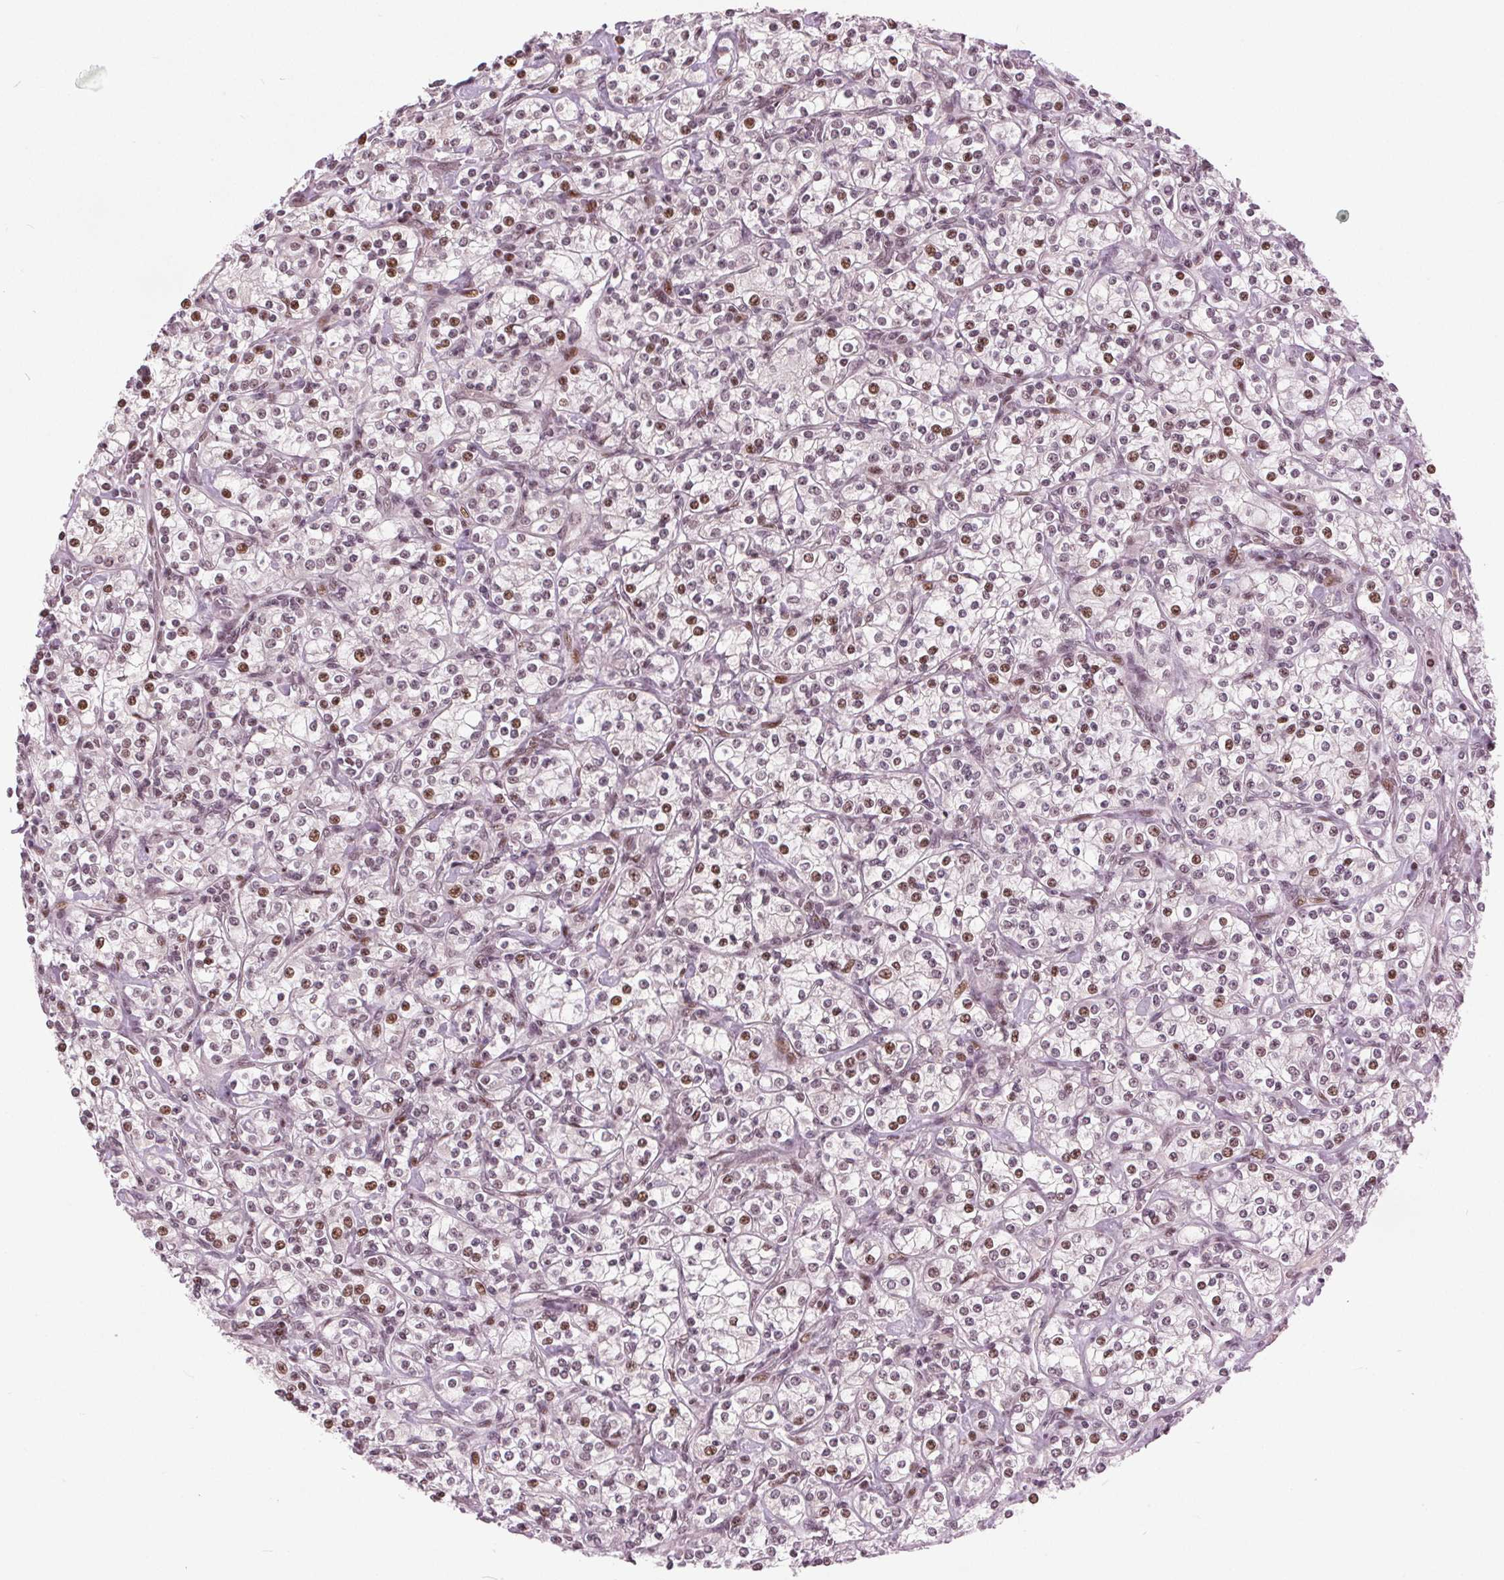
{"staining": {"intensity": "moderate", "quantity": "25%-75%", "location": "nuclear"}, "tissue": "renal cancer", "cell_type": "Tumor cells", "image_type": "cancer", "snomed": [{"axis": "morphology", "description": "Adenocarcinoma, NOS"}, {"axis": "topography", "description": "Kidney"}], "caption": "The histopathology image demonstrates staining of adenocarcinoma (renal), revealing moderate nuclear protein expression (brown color) within tumor cells.", "gene": "TTC34", "patient": {"sex": "male", "age": 77}}